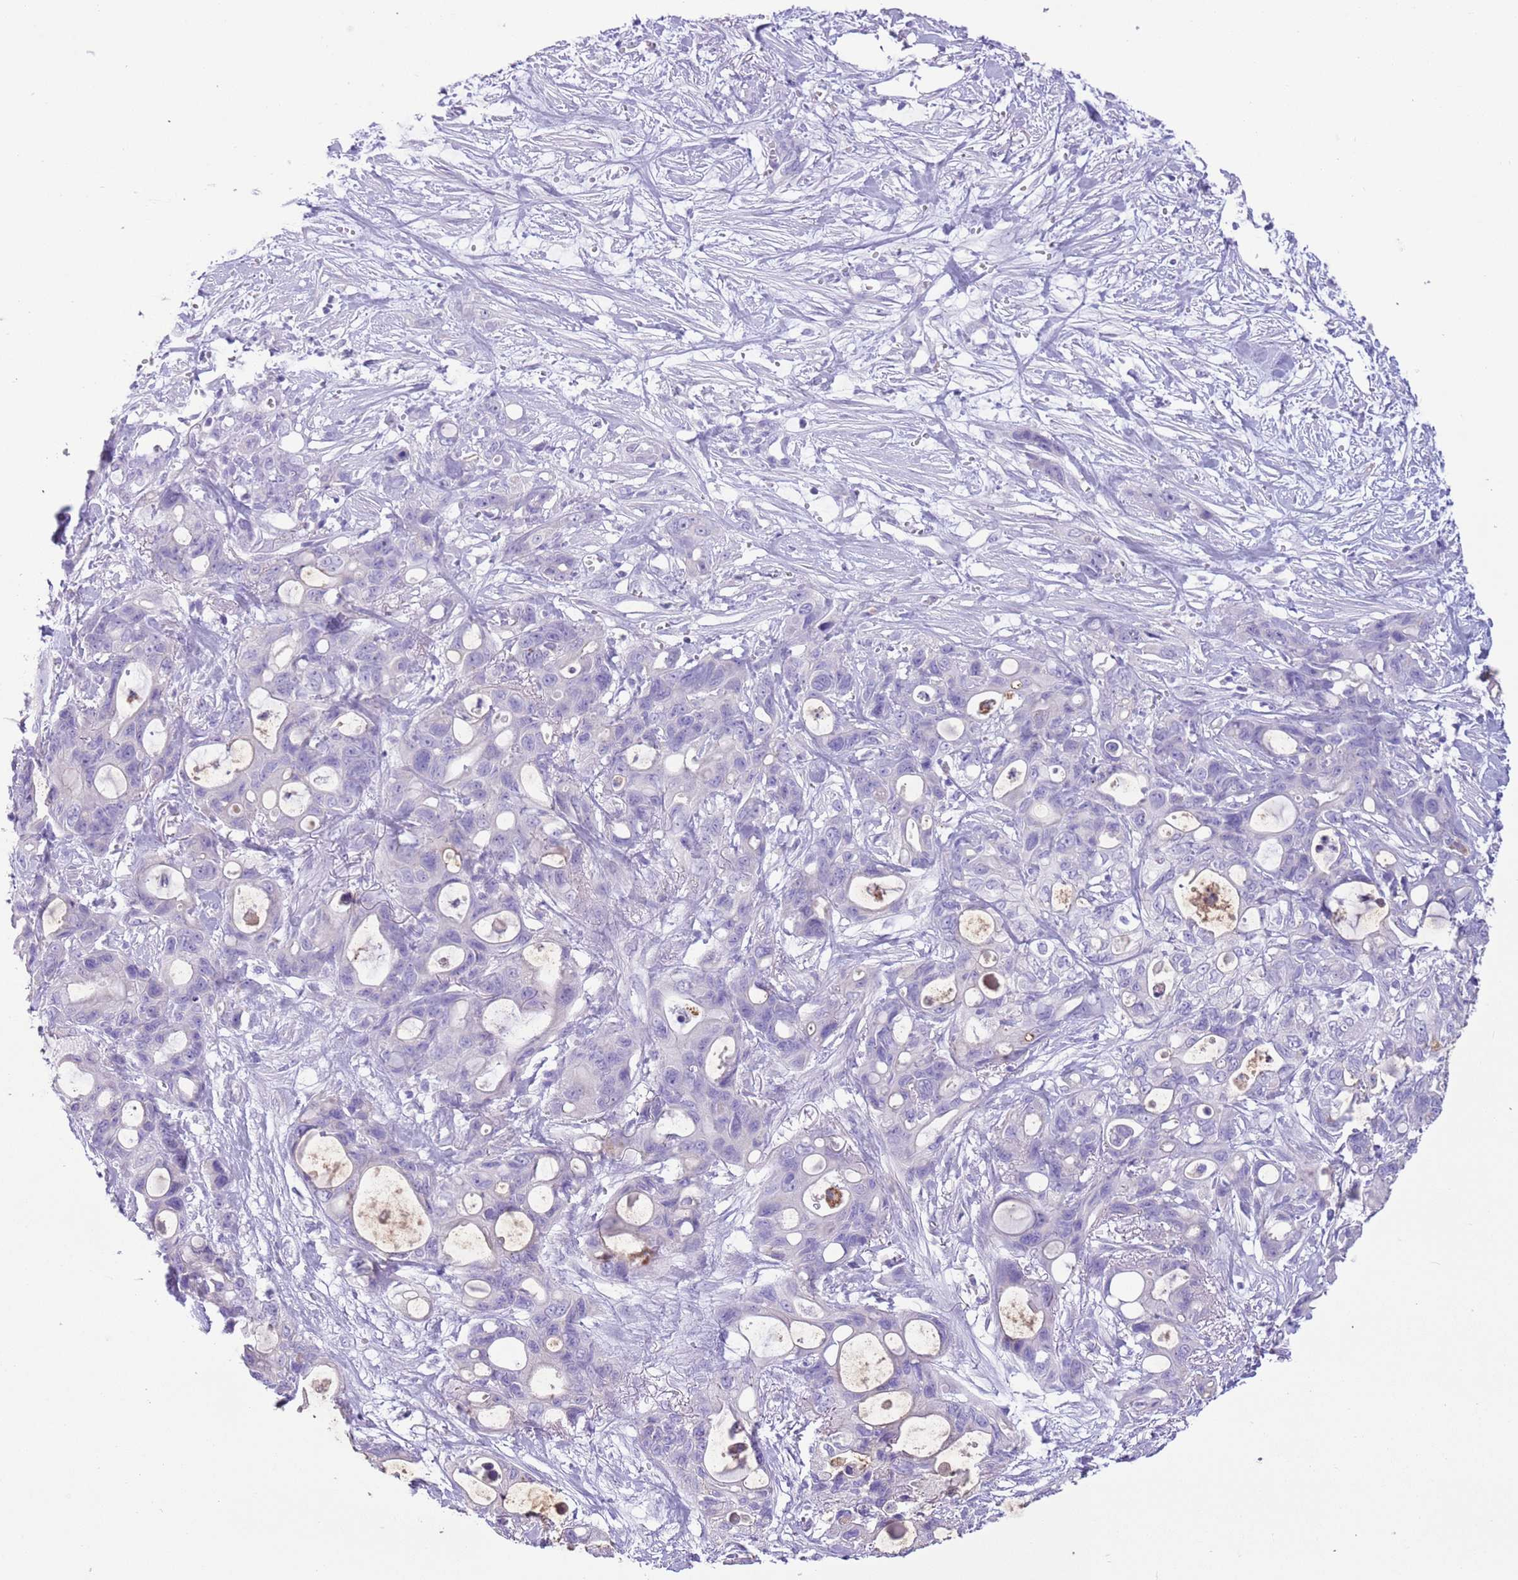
{"staining": {"intensity": "negative", "quantity": "none", "location": "none"}, "tissue": "ovarian cancer", "cell_type": "Tumor cells", "image_type": "cancer", "snomed": [{"axis": "morphology", "description": "Cystadenocarcinoma, mucinous, NOS"}, {"axis": "topography", "description": "Ovary"}], "caption": "Photomicrograph shows no significant protein positivity in tumor cells of mucinous cystadenocarcinoma (ovarian). The staining was performed using DAB to visualize the protein expression in brown, while the nuclei were stained in blue with hematoxylin (Magnification: 20x).", "gene": "ZNF697", "patient": {"sex": "female", "age": 70}}